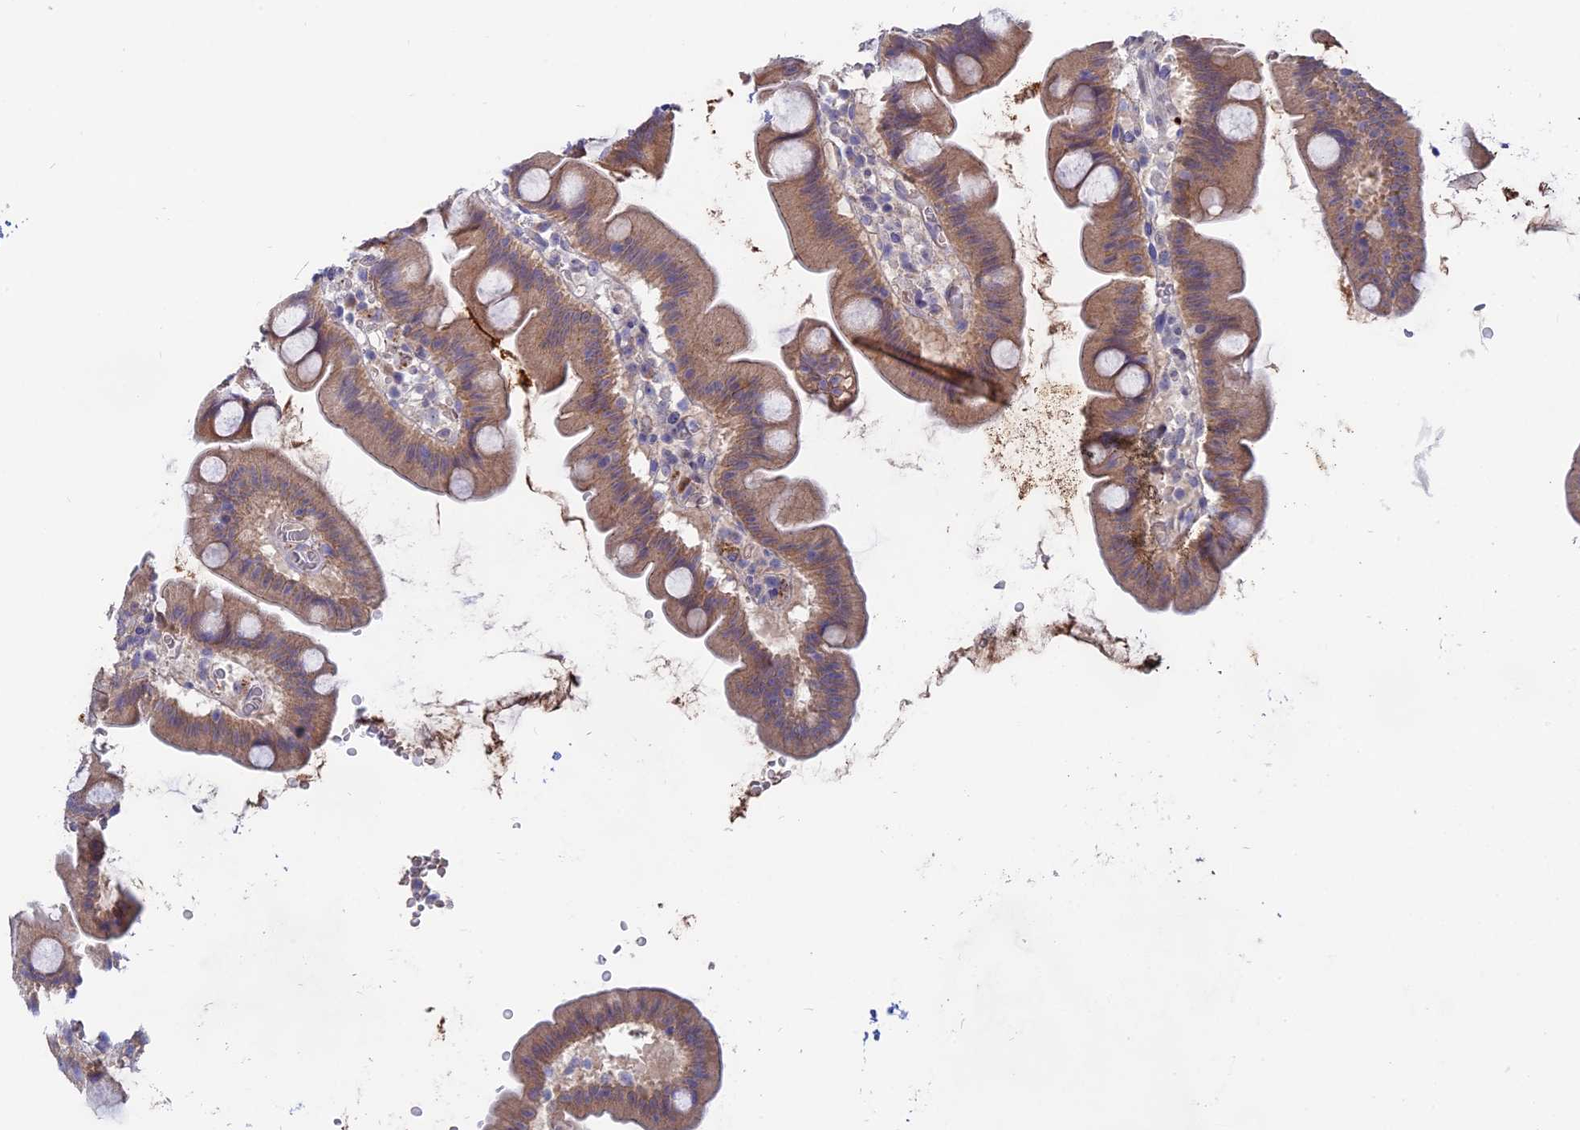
{"staining": {"intensity": "moderate", "quantity": ">75%", "location": "cytoplasmic/membranous"}, "tissue": "small intestine", "cell_type": "Glandular cells", "image_type": "normal", "snomed": [{"axis": "morphology", "description": "Normal tissue, NOS"}, {"axis": "topography", "description": "Small intestine"}], "caption": "IHC staining of unremarkable small intestine, which demonstrates medium levels of moderate cytoplasmic/membranous expression in about >75% of glandular cells indicating moderate cytoplasmic/membranous protein staining. The staining was performed using DAB (brown) for protein detection and nuclei were counterstained in hematoxylin (blue).", "gene": "TENT4B", "patient": {"sex": "female", "age": 68}}